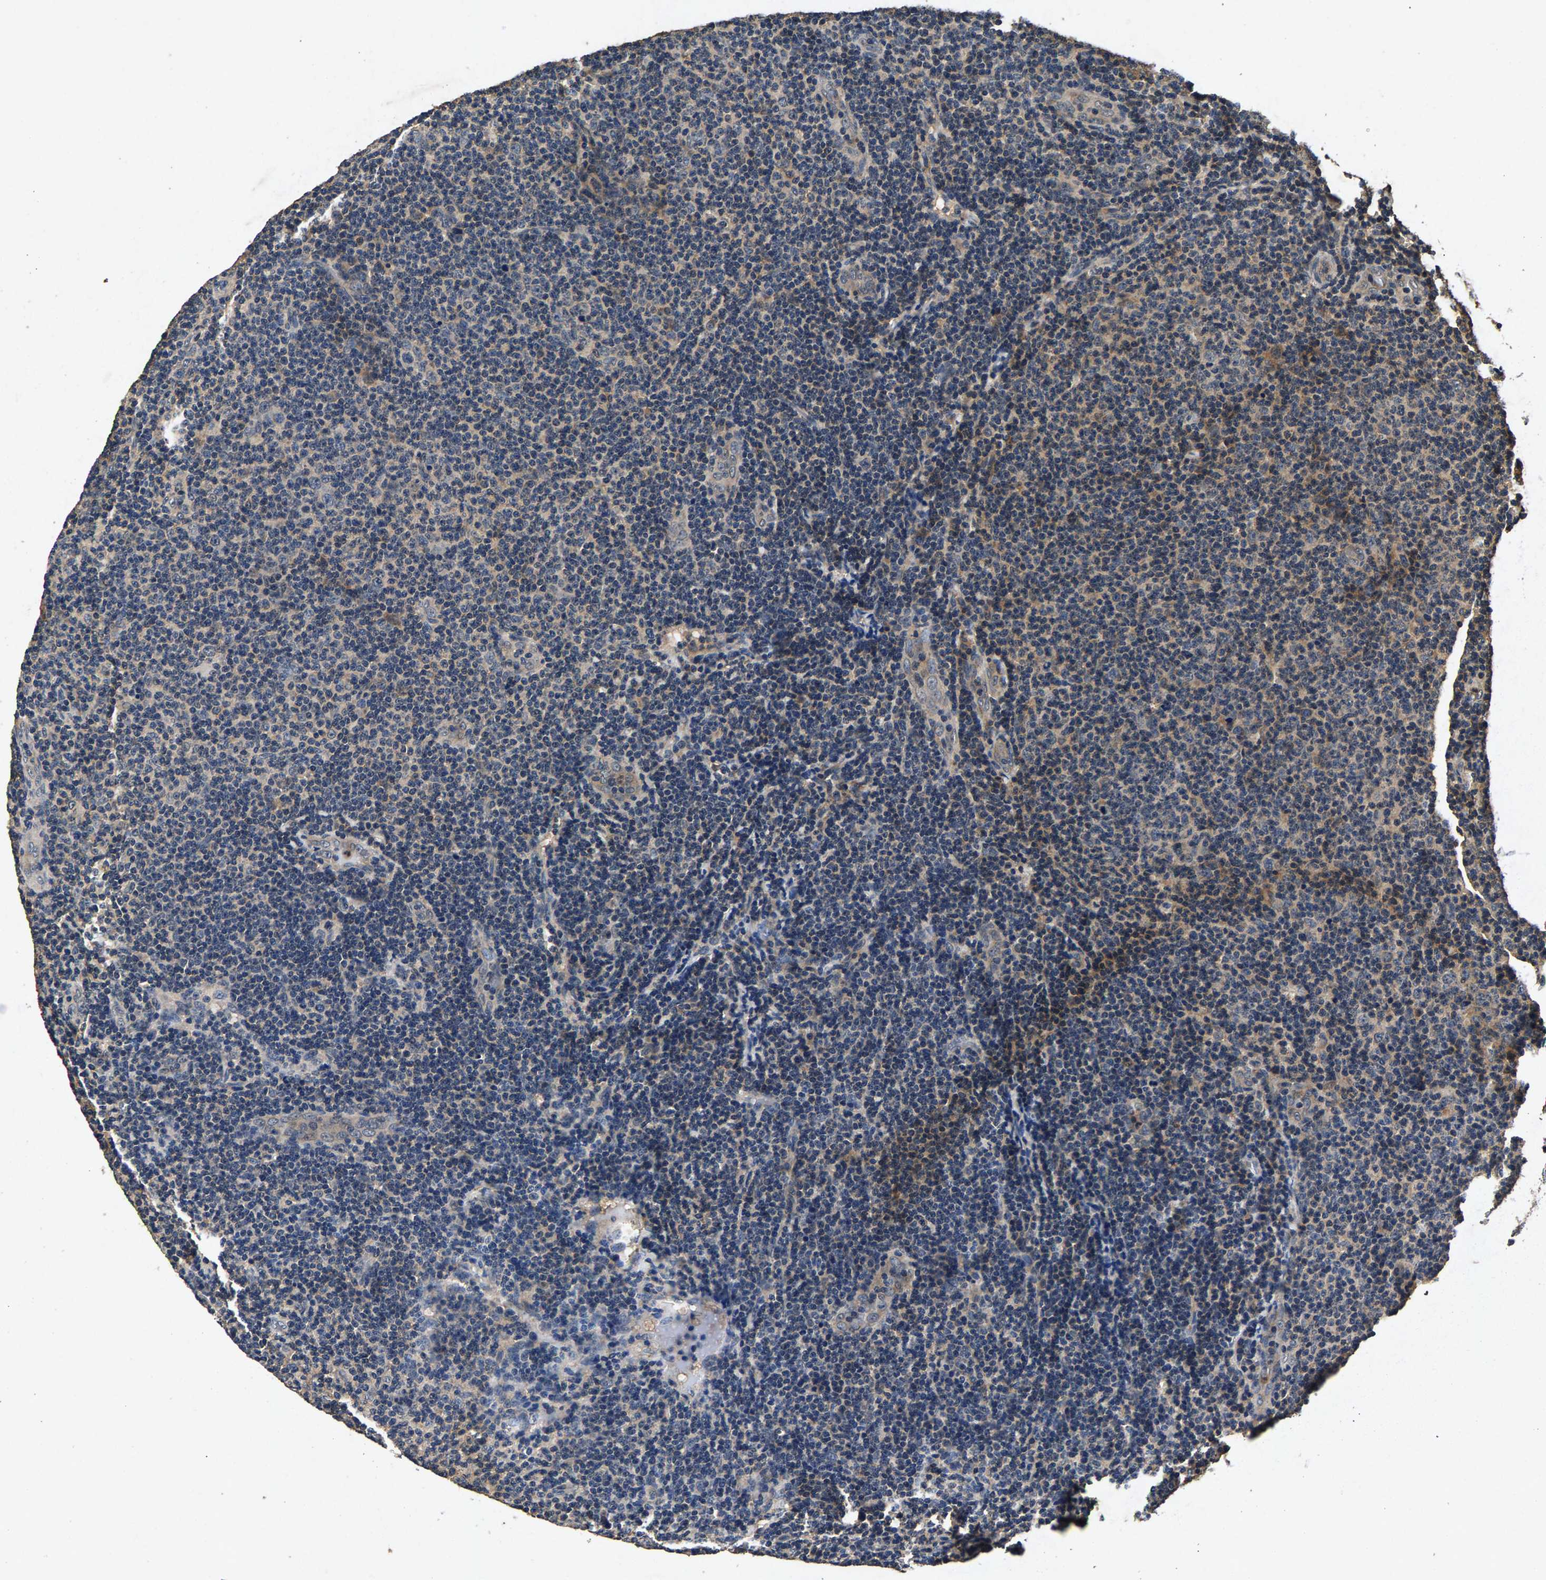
{"staining": {"intensity": "weak", "quantity": "<25%", "location": "cytoplasmic/membranous"}, "tissue": "lymphoma", "cell_type": "Tumor cells", "image_type": "cancer", "snomed": [{"axis": "morphology", "description": "Malignant lymphoma, non-Hodgkin's type, Low grade"}, {"axis": "topography", "description": "Lymph node"}], "caption": "Immunohistochemistry (IHC) of human malignant lymphoma, non-Hodgkin's type (low-grade) exhibits no expression in tumor cells.", "gene": "PPP1CC", "patient": {"sex": "male", "age": 83}}